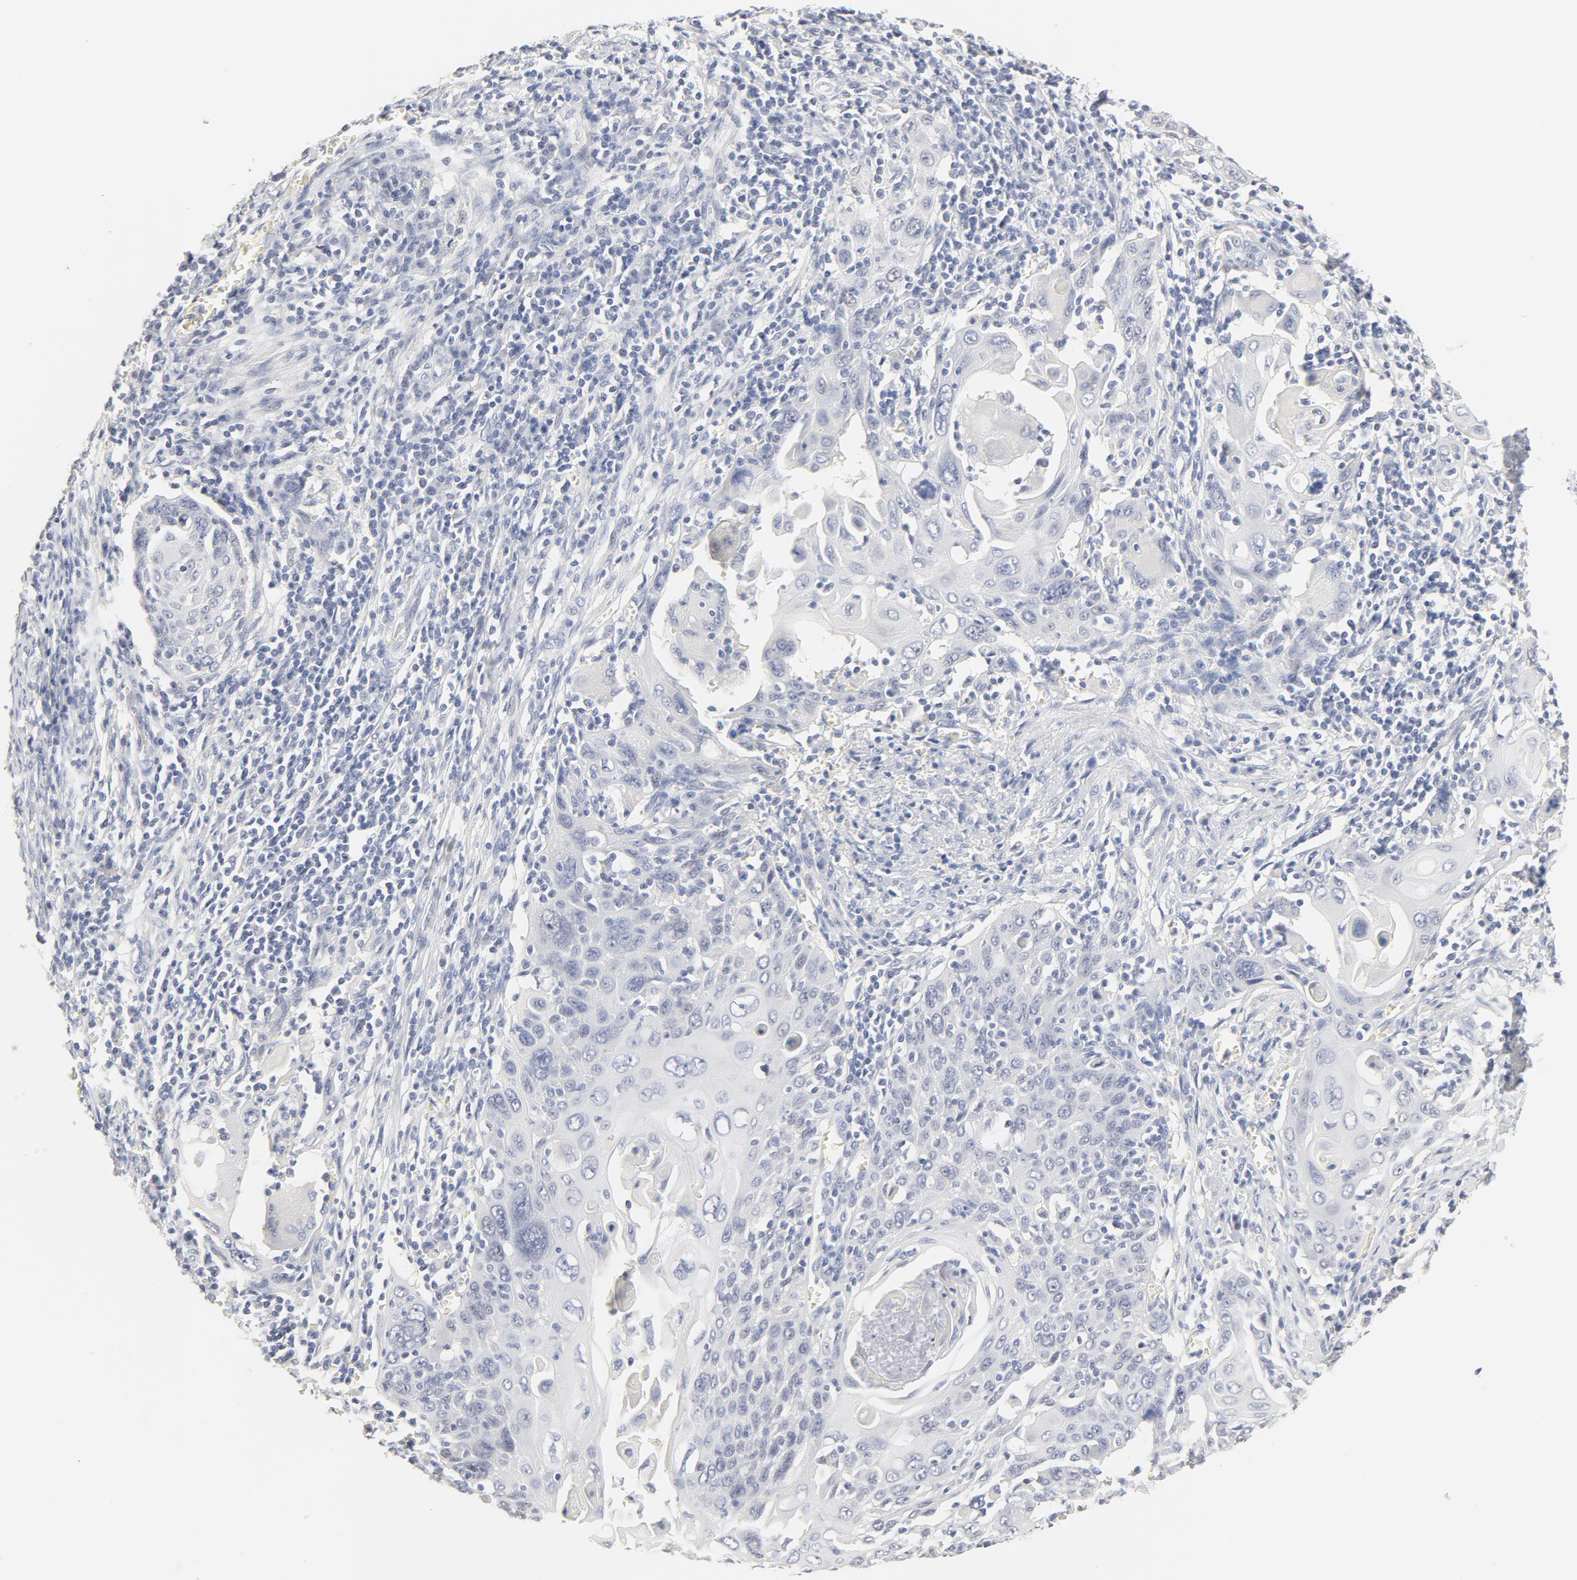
{"staining": {"intensity": "negative", "quantity": "none", "location": "none"}, "tissue": "cervical cancer", "cell_type": "Tumor cells", "image_type": "cancer", "snomed": [{"axis": "morphology", "description": "Squamous cell carcinoma, NOS"}, {"axis": "topography", "description": "Cervix"}], "caption": "Human cervical cancer stained for a protein using immunohistochemistry (IHC) shows no positivity in tumor cells.", "gene": "FCGBP", "patient": {"sex": "female", "age": 54}}